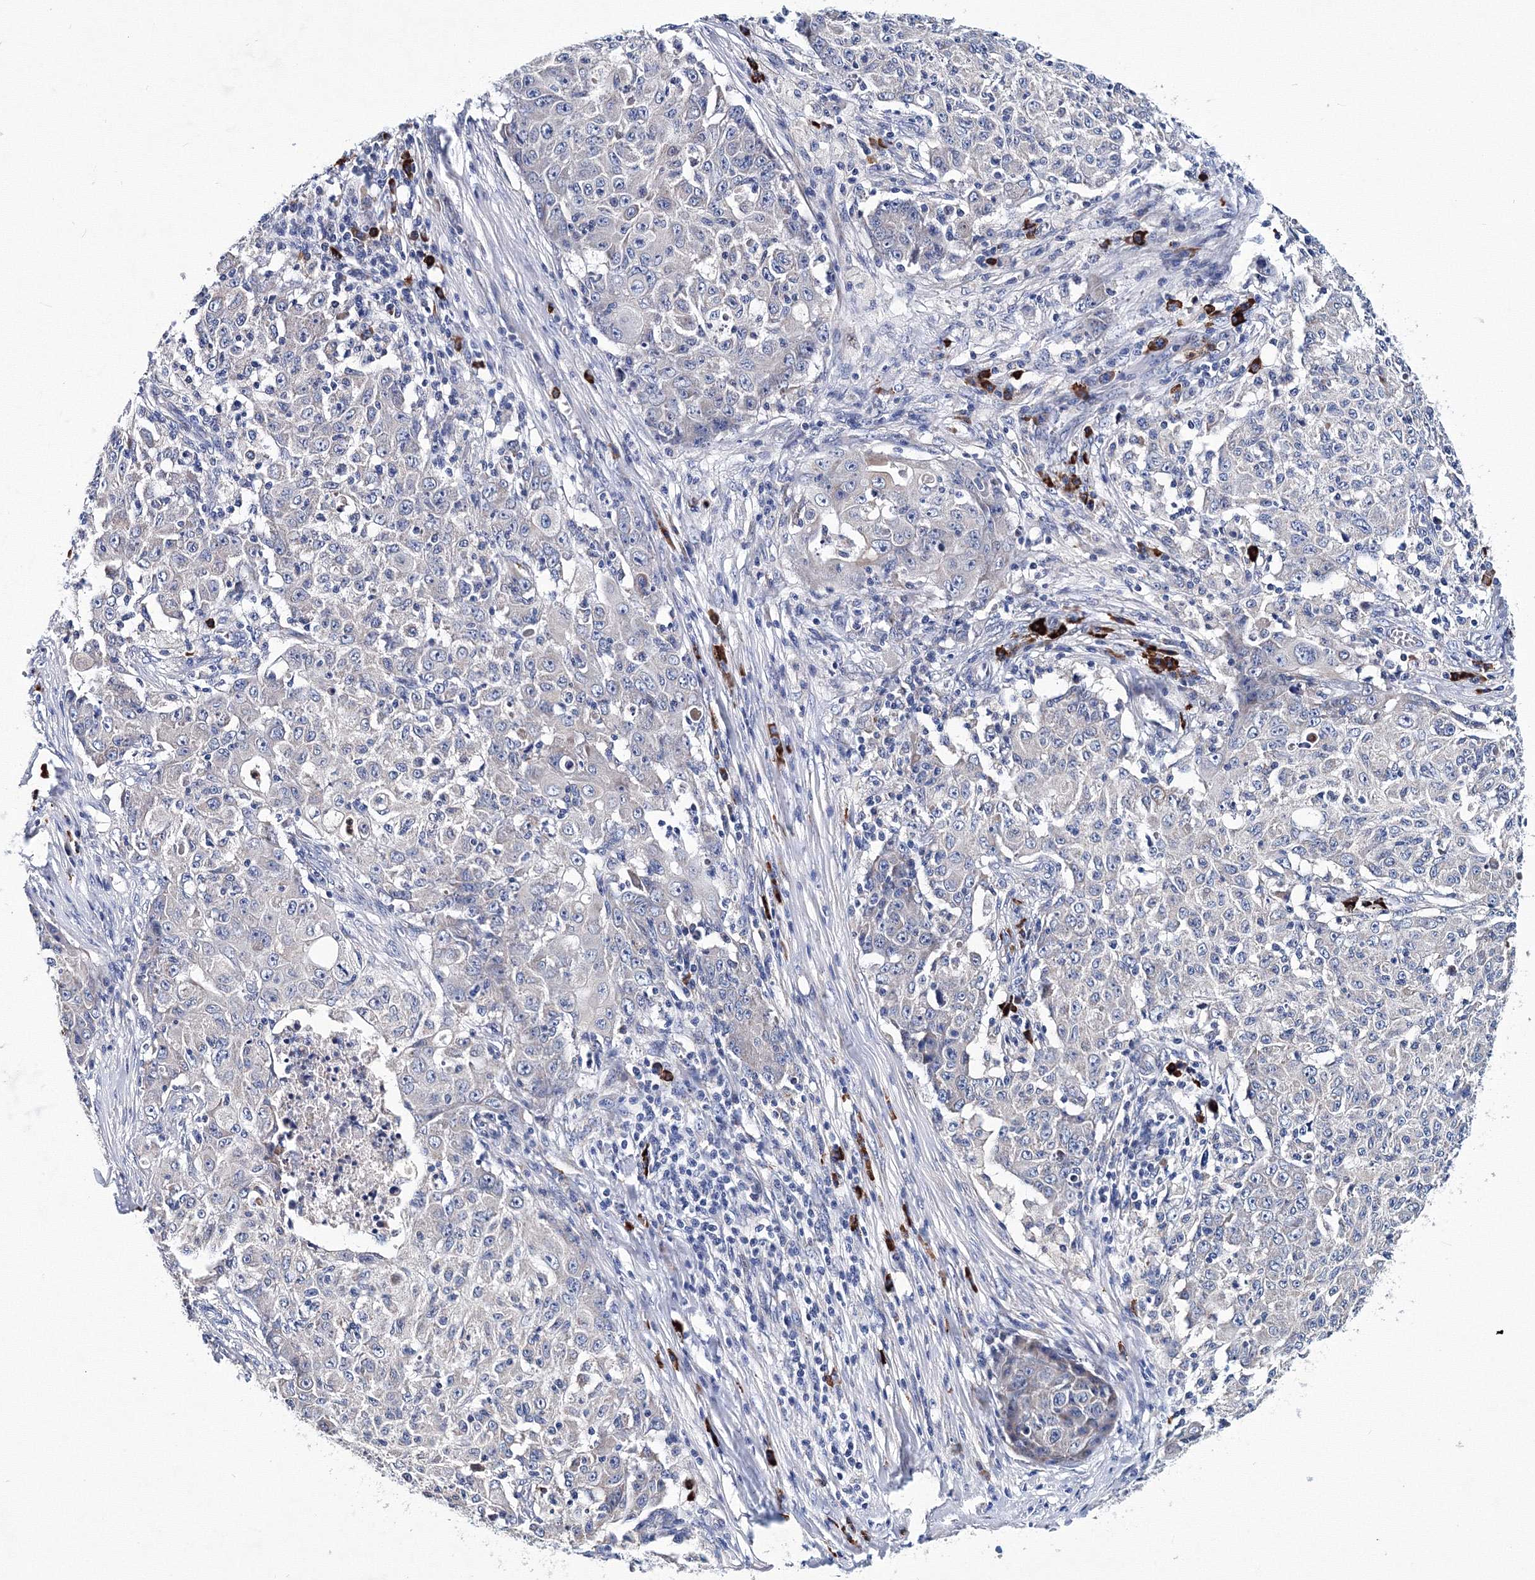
{"staining": {"intensity": "negative", "quantity": "none", "location": "none"}, "tissue": "ovarian cancer", "cell_type": "Tumor cells", "image_type": "cancer", "snomed": [{"axis": "morphology", "description": "Carcinoma, endometroid"}, {"axis": "topography", "description": "Ovary"}], "caption": "High power microscopy histopathology image of an IHC photomicrograph of endometroid carcinoma (ovarian), revealing no significant positivity in tumor cells. The staining was performed using DAB (3,3'-diaminobenzidine) to visualize the protein expression in brown, while the nuclei were stained in blue with hematoxylin (Magnification: 20x).", "gene": "TRPM2", "patient": {"sex": "female", "age": 42}}